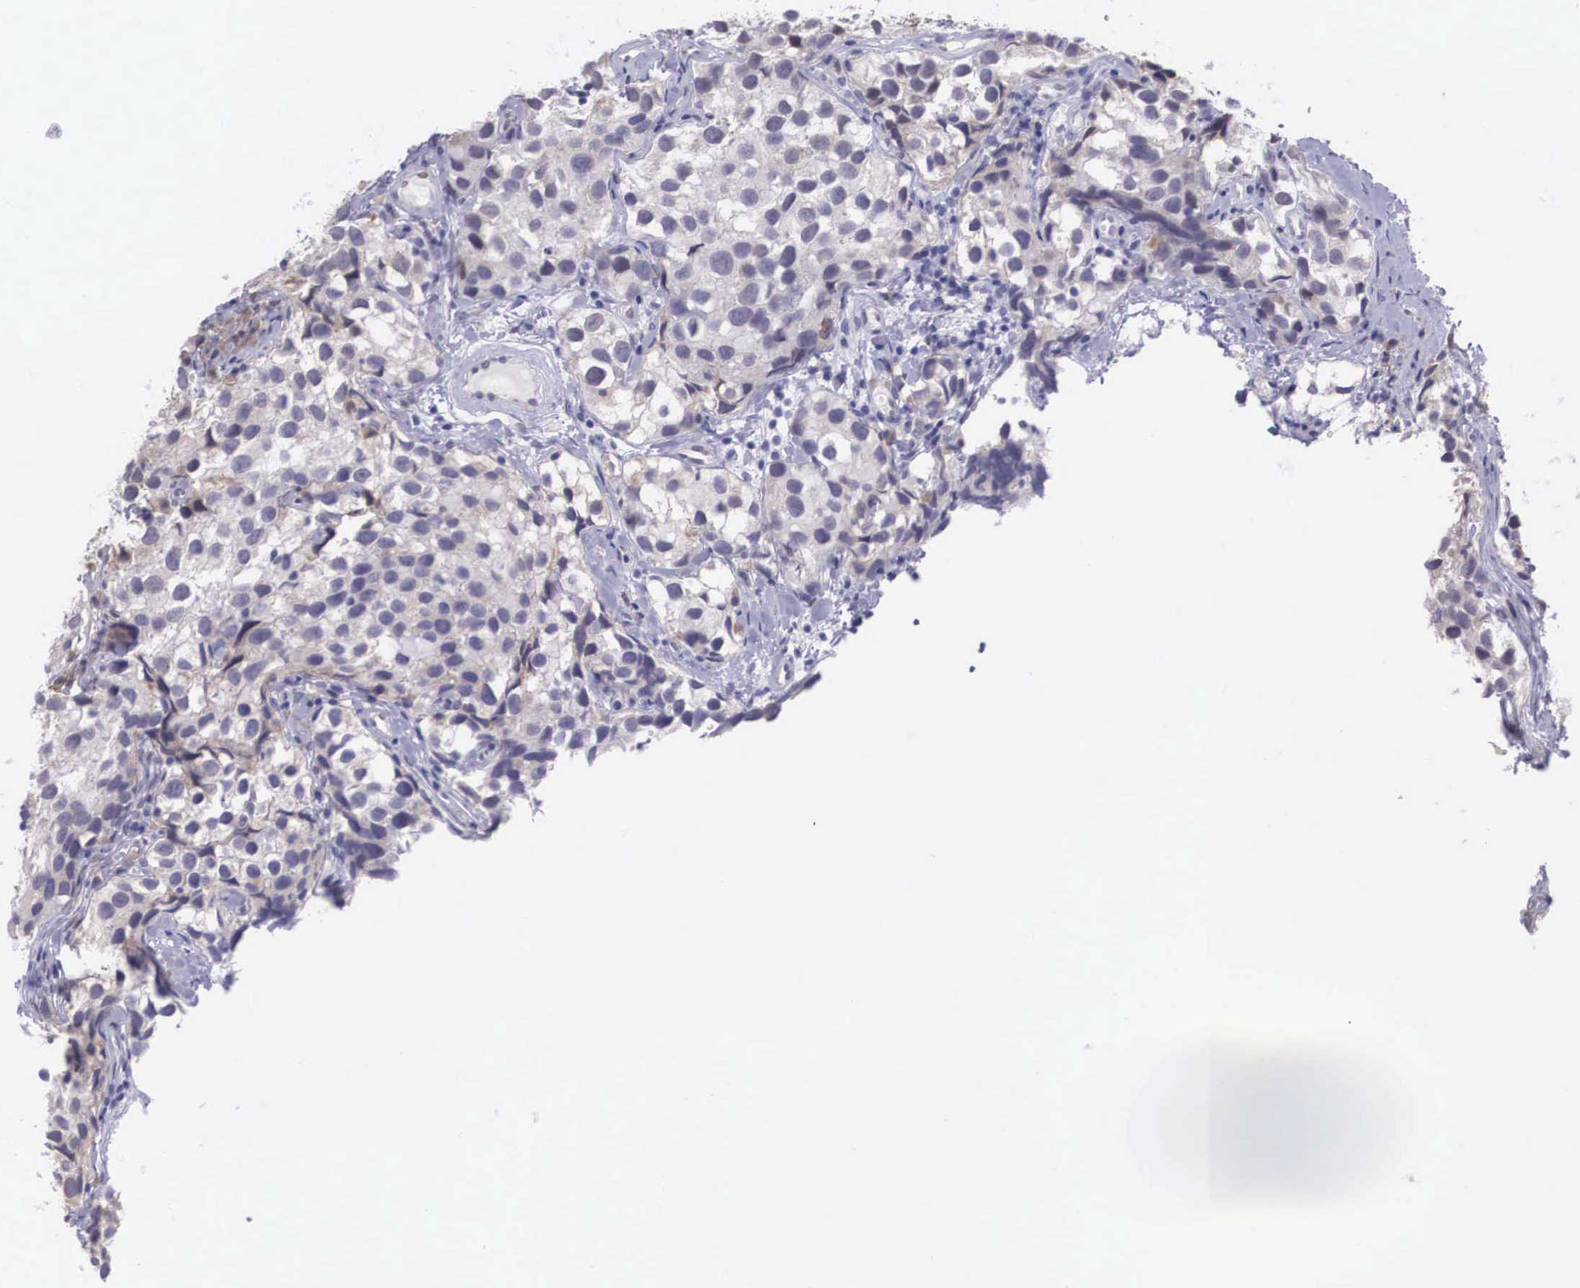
{"staining": {"intensity": "negative", "quantity": "none", "location": "none"}, "tissue": "testis cancer", "cell_type": "Tumor cells", "image_type": "cancer", "snomed": [{"axis": "morphology", "description": "Seminoma, NOS"}, {"axis": "topography", "description": "Testis"}], "caption": "Immunohistochemical staining of human testis seminoma exhibits no significant expression in tumor cells. (Immunohistochemistry (ihc), brightfield microscopy, high magnification).", "gene": "SLC25A21", "patient": {"sex": "male", "age": 39}}